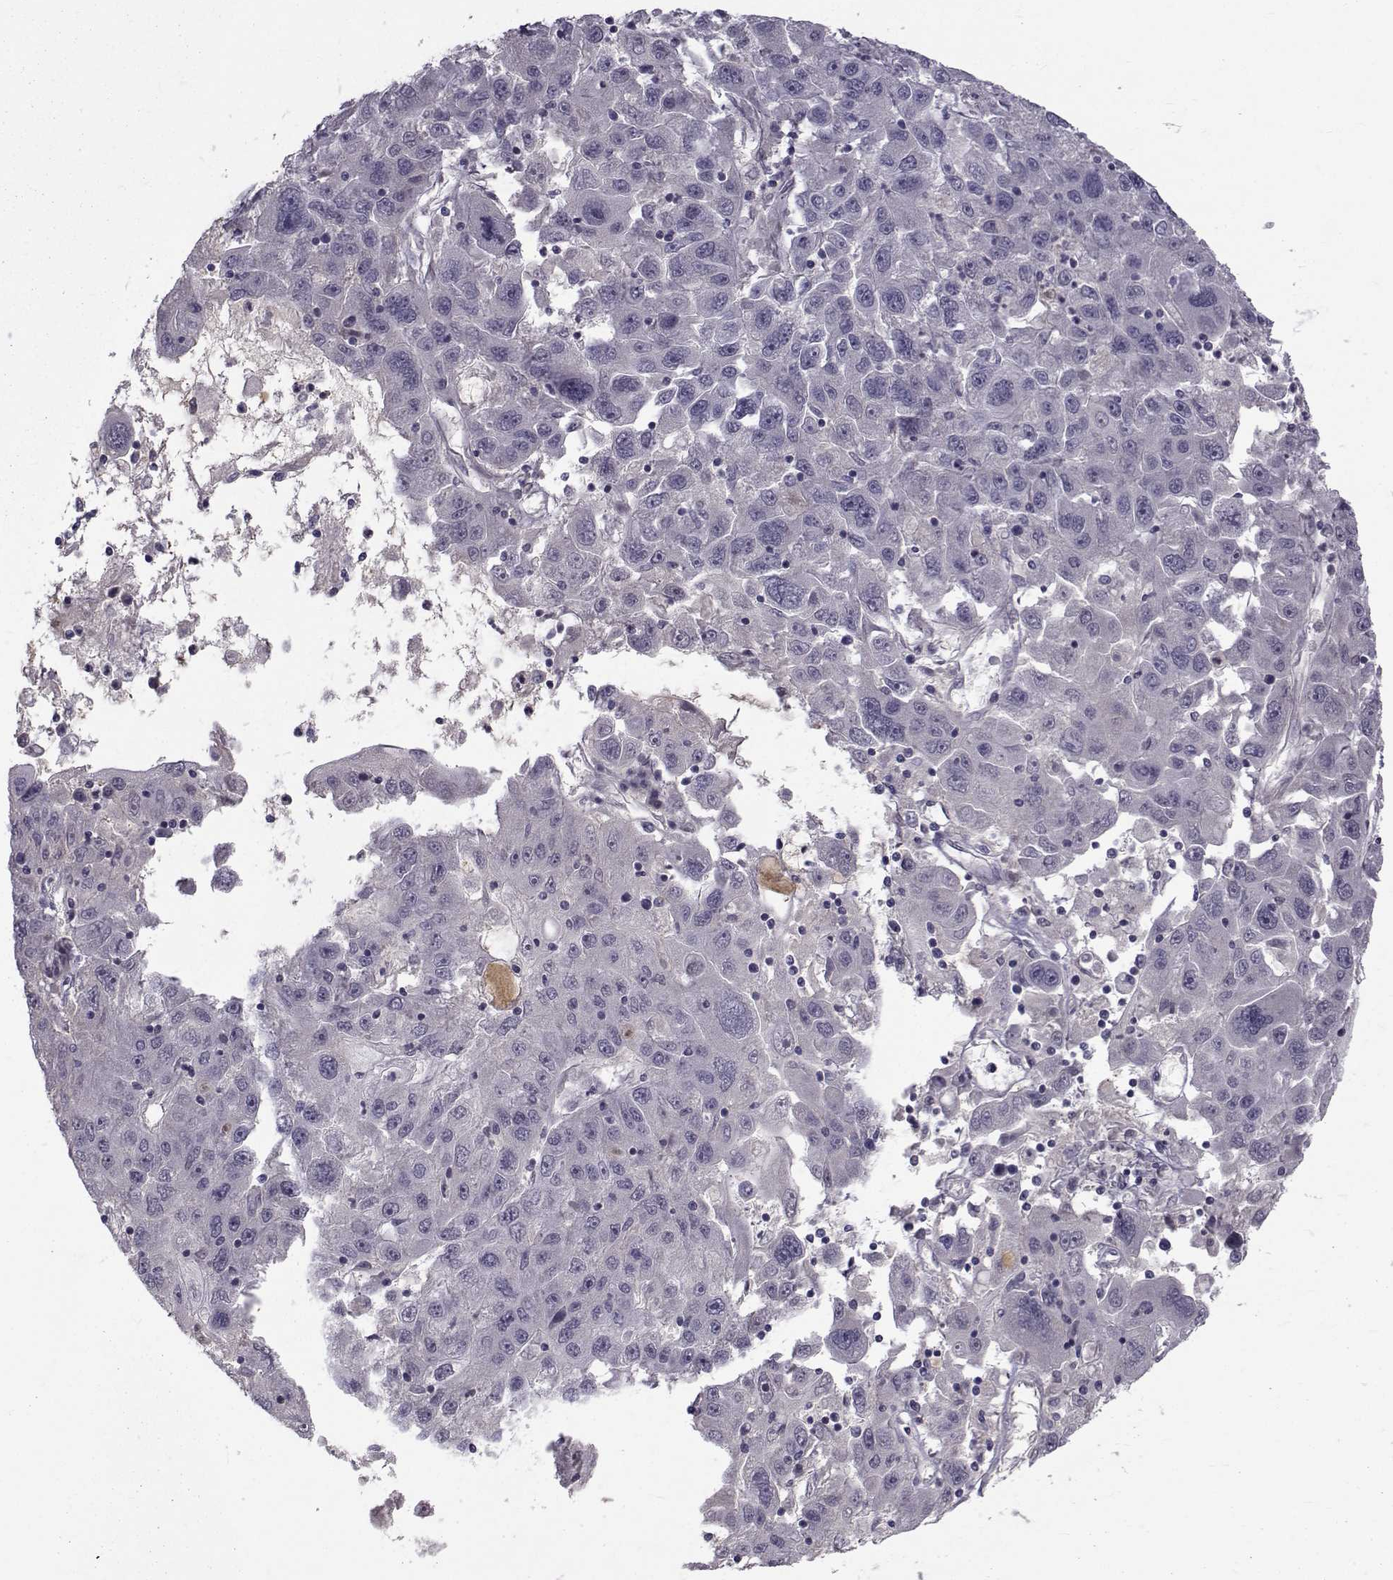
{"staining": {"intensity": "negative", "quantity": "none", "location": "none"}, "tissue": "stomach cancer", "cell_type": "Tumor cells", "image_type": "cancer", "snomed": [{"axis": "morphology", "description": "Adenocarcinoma, NOS"}, {"axis": "topography", "description": "Stomach"}], "caption": "A micrograph of human adenocarcinoma (stomach) is negative for staining in tumor cells.", "gene": "TNFRSF11B", "patient": {"sex": "male", "age": 56}}